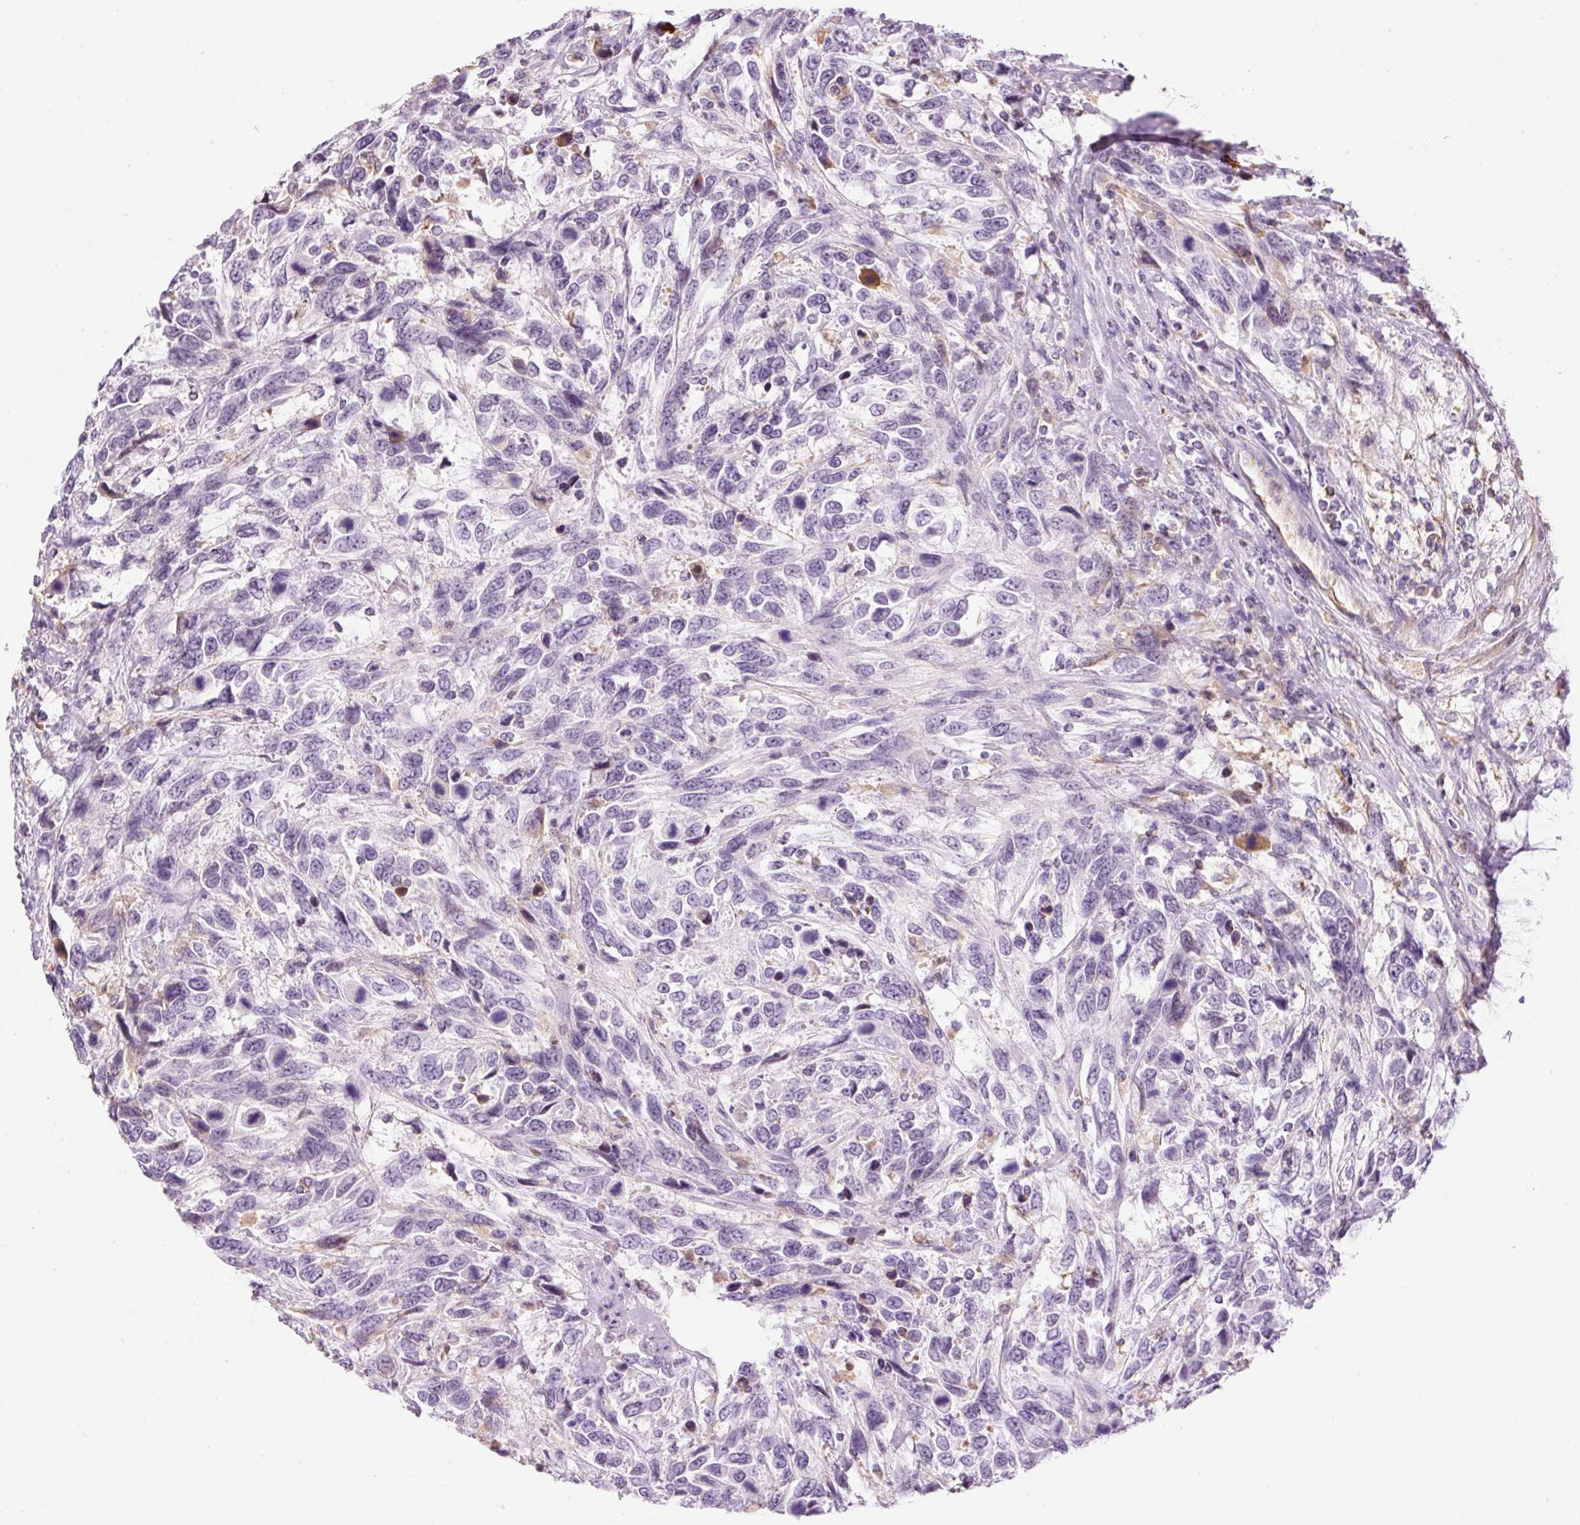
{"staining": {"intensity": "negative", "quantity": "none", "location": "none"}, "tissue": "urothelial cancer", "cell_type": "Tumor cells", "image_type": "cancer", "snomed": [{"axis": "morphology", "description": "Urothelial carcinoma, High grade"}, {"axis": "topography", "description": "Urinary bladder"}], "caption": "IHC micrograph of neoplastic tissue: human urothelial cancer stained with DAB displays no significant protein staining in tumor cells.", "gene": "PRPF38B", "patient": {"sex": "female", "age": 70}}